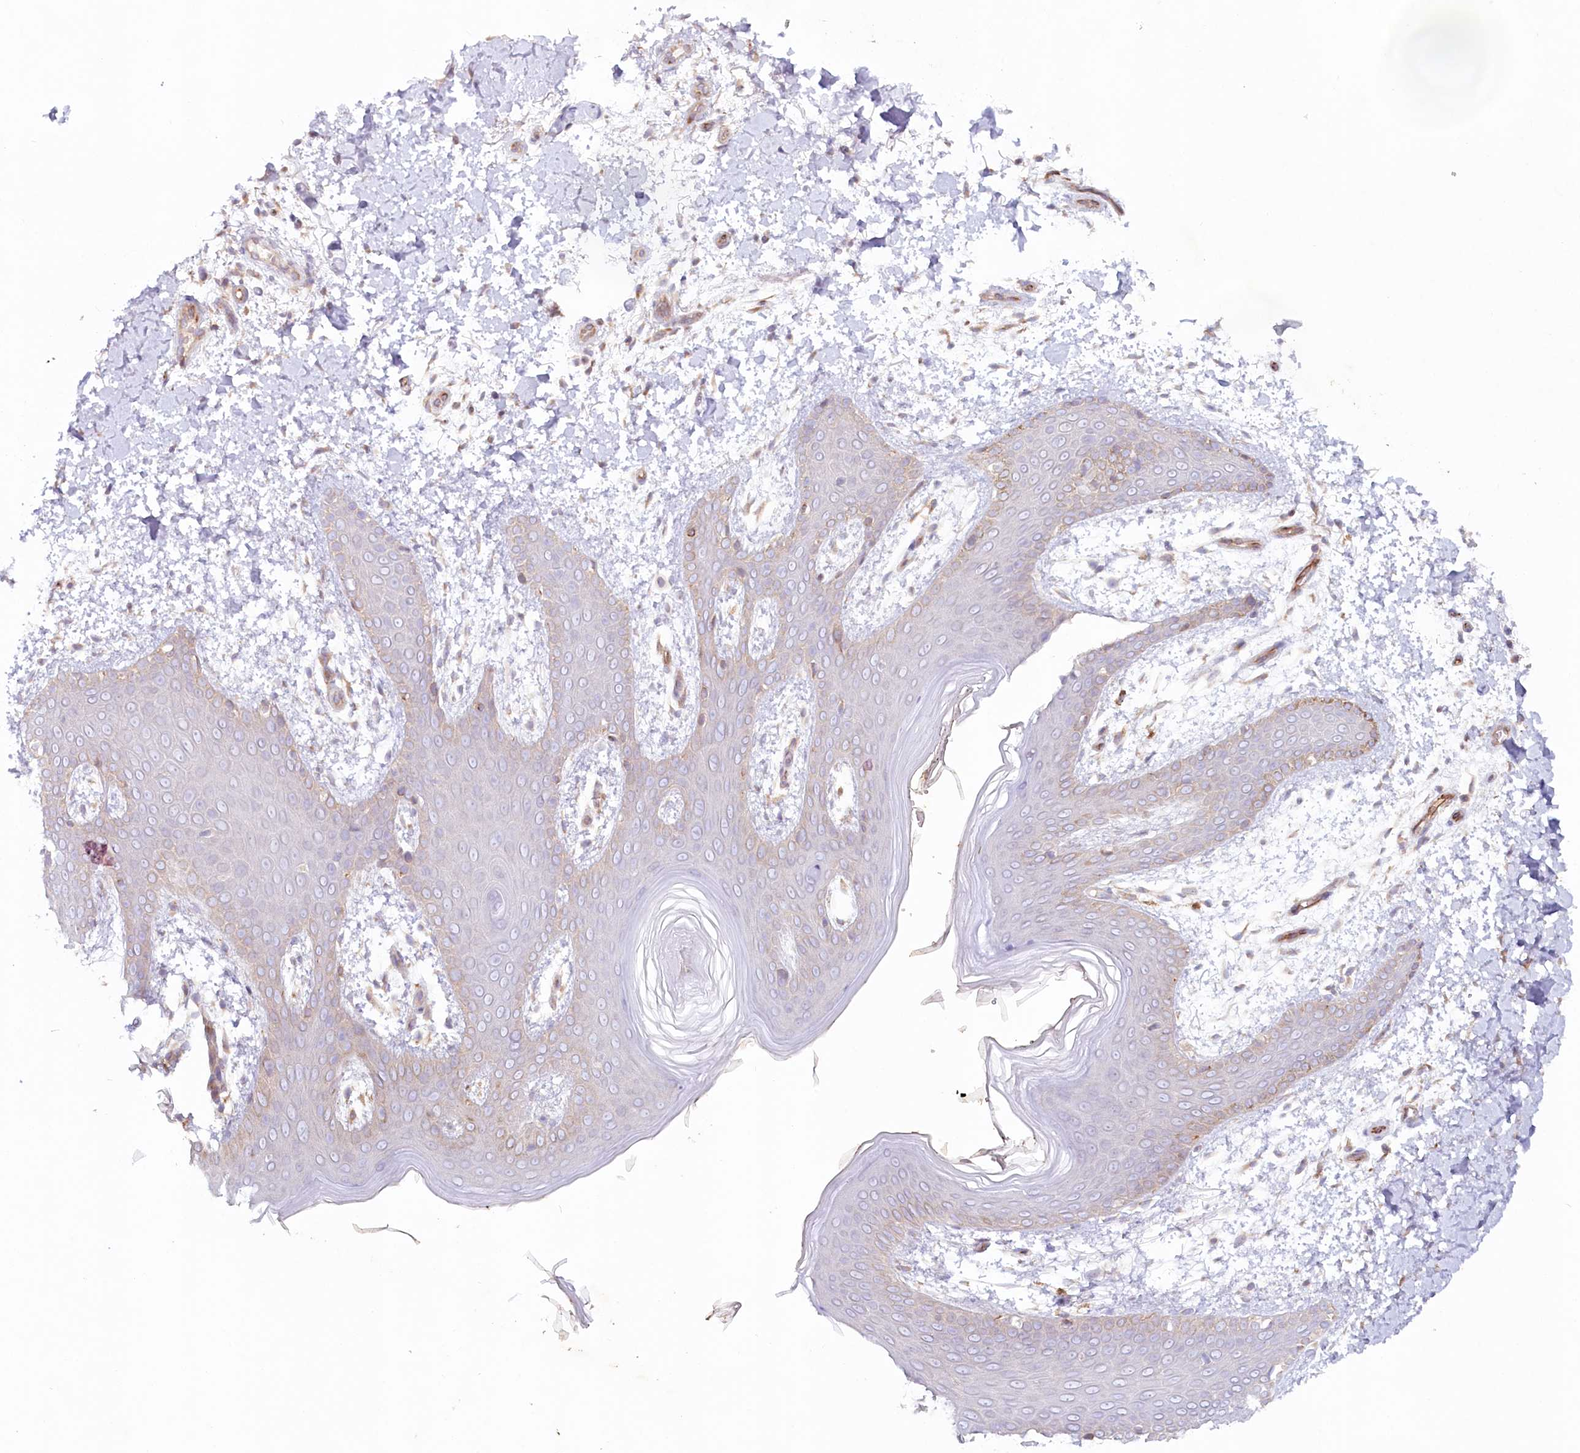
{"staining": {"intensity": "weak", "quantity": "25%-75%", "location": "cytoplasmic/membranous"}, "tissue": "skin", "cell_type": "Fibroblasts", "image_type": "normal", "snomed": [{"axis": "morphology", "description": "Normal tissue, NOS"}, {"axis": "topography", "description": "Skin"}], "caption": "IHC of unremarkable human skin demonstrates low levels of weak cytoplasmic/membranous expression in about 25%-75% of fibroblasts. The protein is stained brown, and the nuclei are stained in blue (DAB IHC with brightfield microscopy, high magnification).", "gene": "TNIP1", "patient": {"sex": "male", "age": 36}}